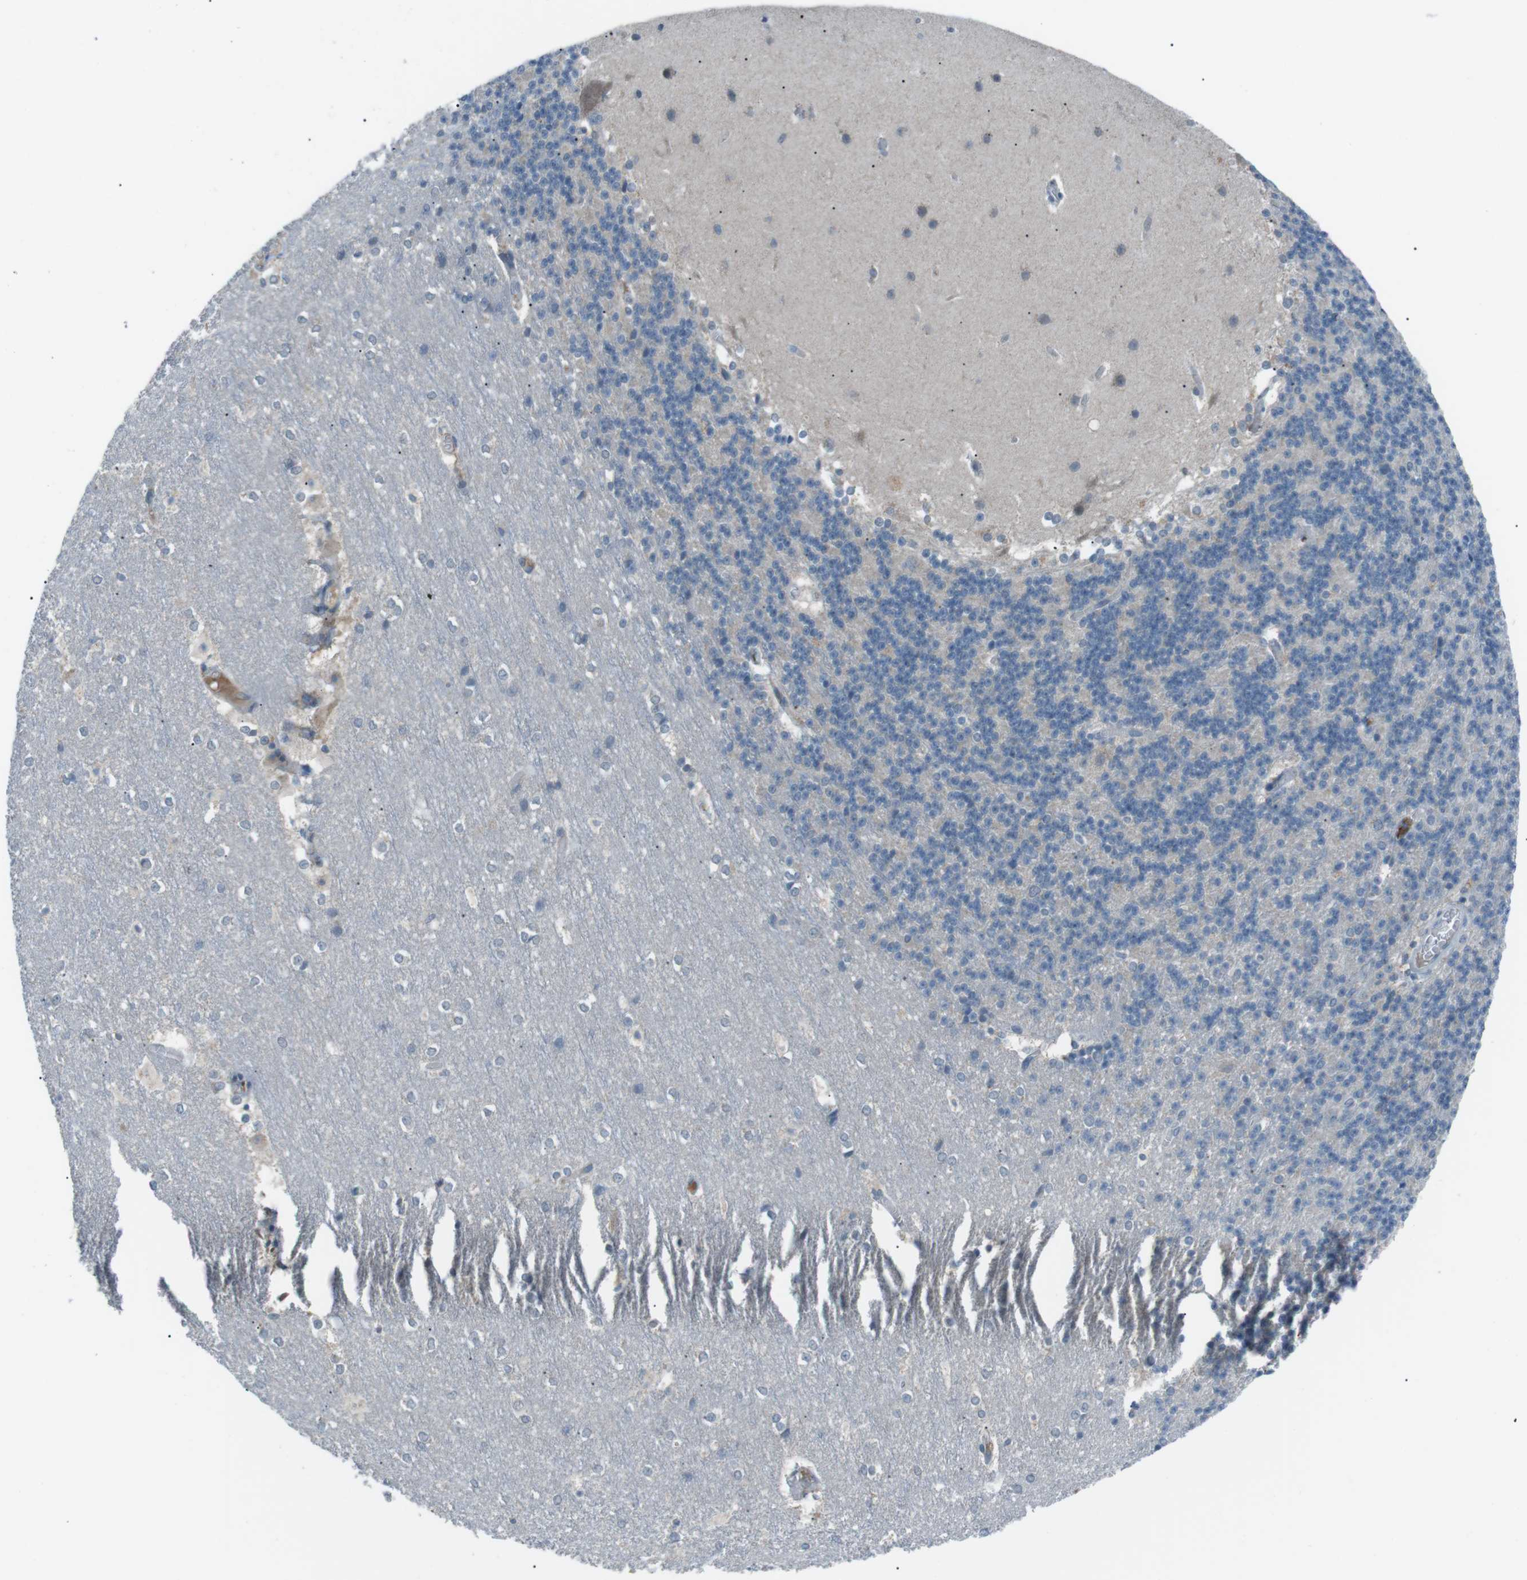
{"staining": {"intensity": "negative", "quantity": "none", "location": "none"}, "tissue": "cerebellum", "cell_type": "Cells in granular layer", "image_type": "normal", "snomed": [{"axis": "morphology", "description": "Normal tissue, NOS"}, {"axis": "topography", "description": "Cerebellum"}], "caption": "The photomicrograph reveals no significant positivity in cells in granular layer of cerebellum.", "gene": "FCRLA", "patient": {"sex": "female", "age": 19}}